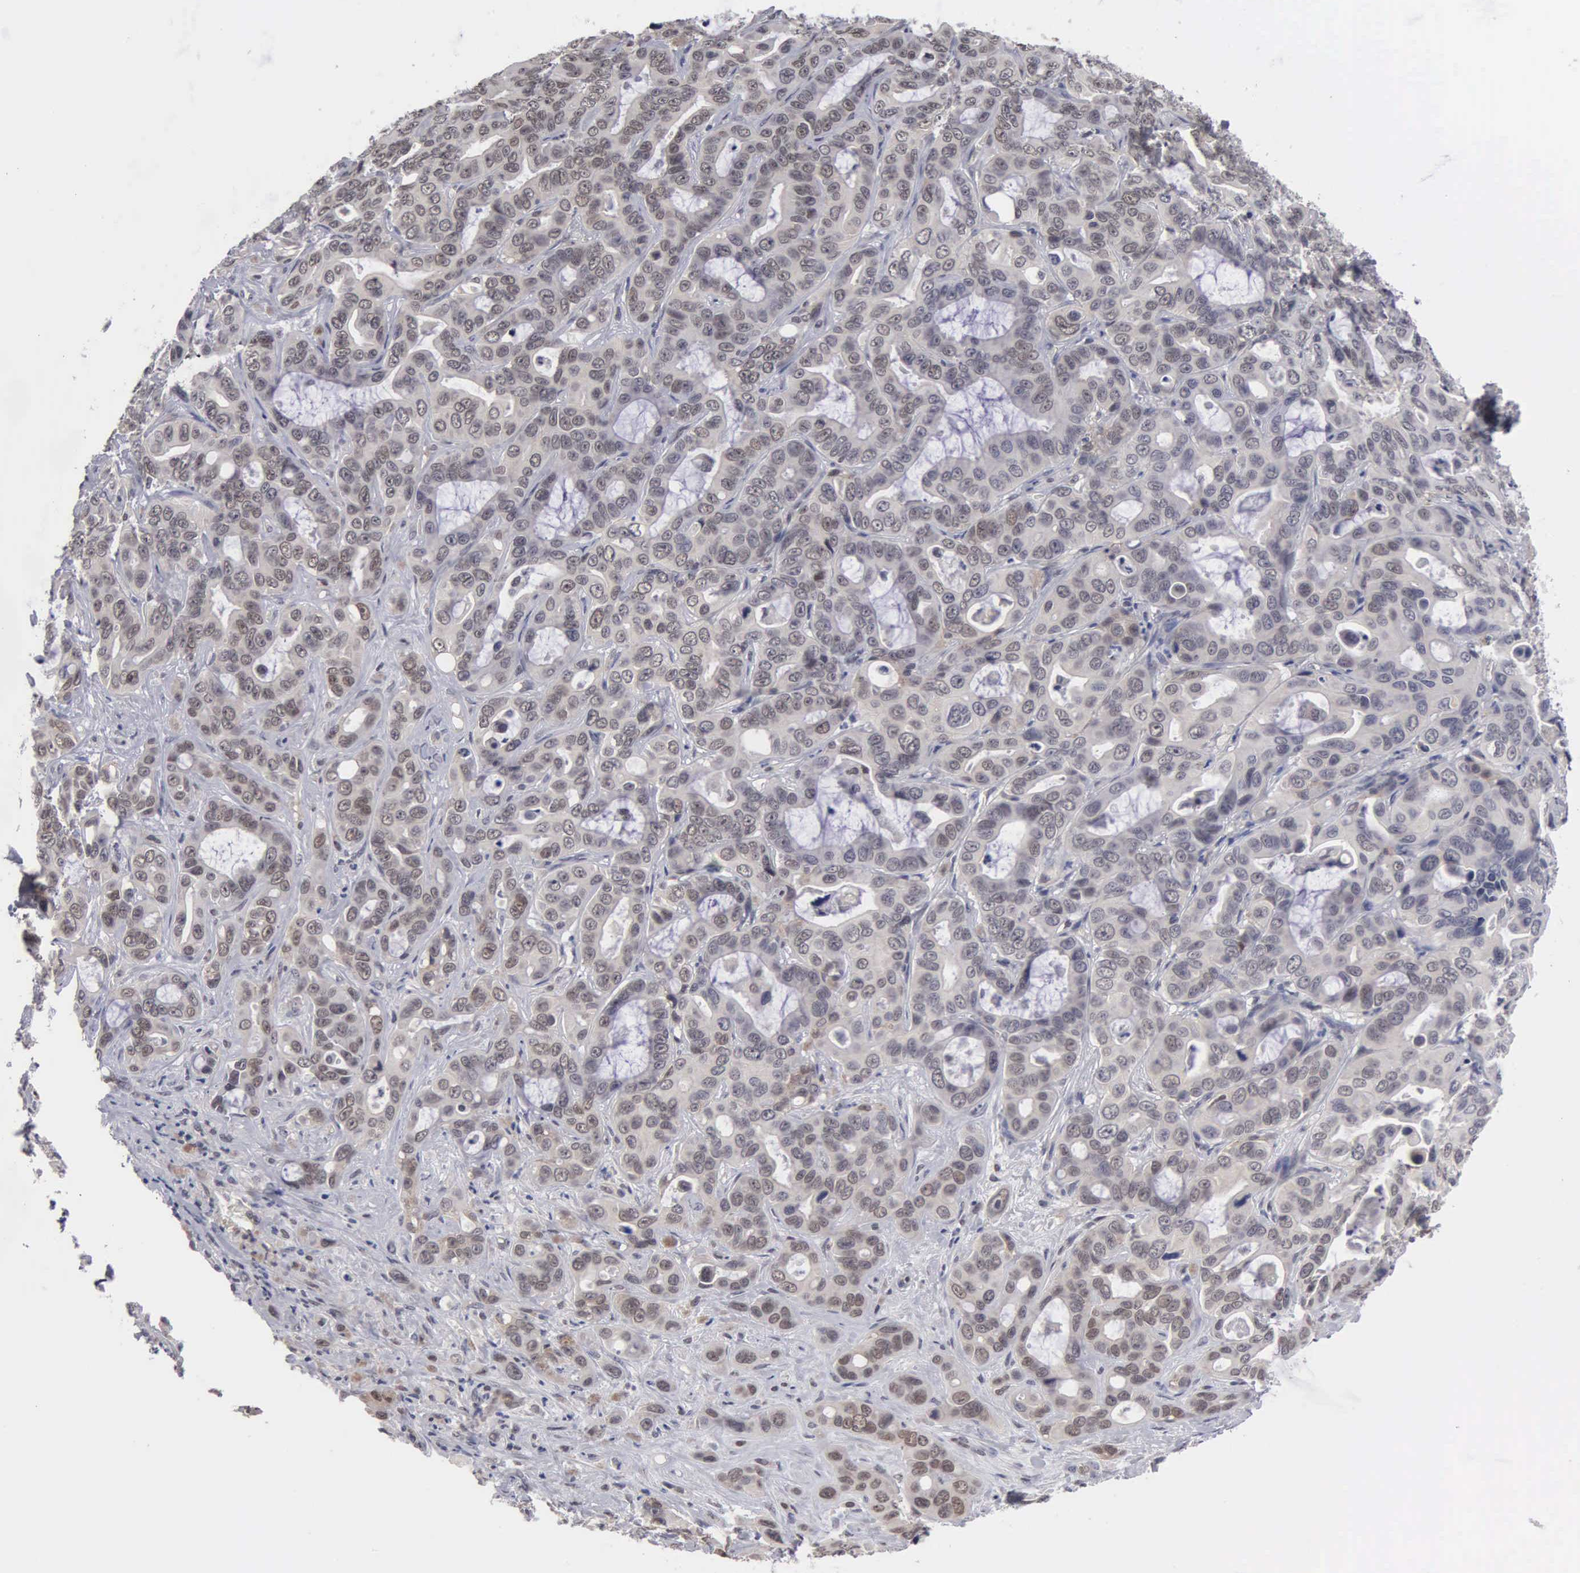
{"staining": {"intensity": "weak", "quantity": "25%-75%", "location": "nuclear"}, "tissue": "liver cancer", "cell_type": "Tumor cells", "image_type": "cancer", "snomed": [{"axis": "morphology", "description": "Cholangiocarcinoma"}, {"axis": "topography", "description": "Liver"}], "caption": "Protein expression analysis of human liver cancer (cholangiocarcinoma) reveals weak nuclear expression in approximately 25%-75% of tumor cells.", "gene": "ZBTB33", "patient": {"sex": "female", "age": 79}}